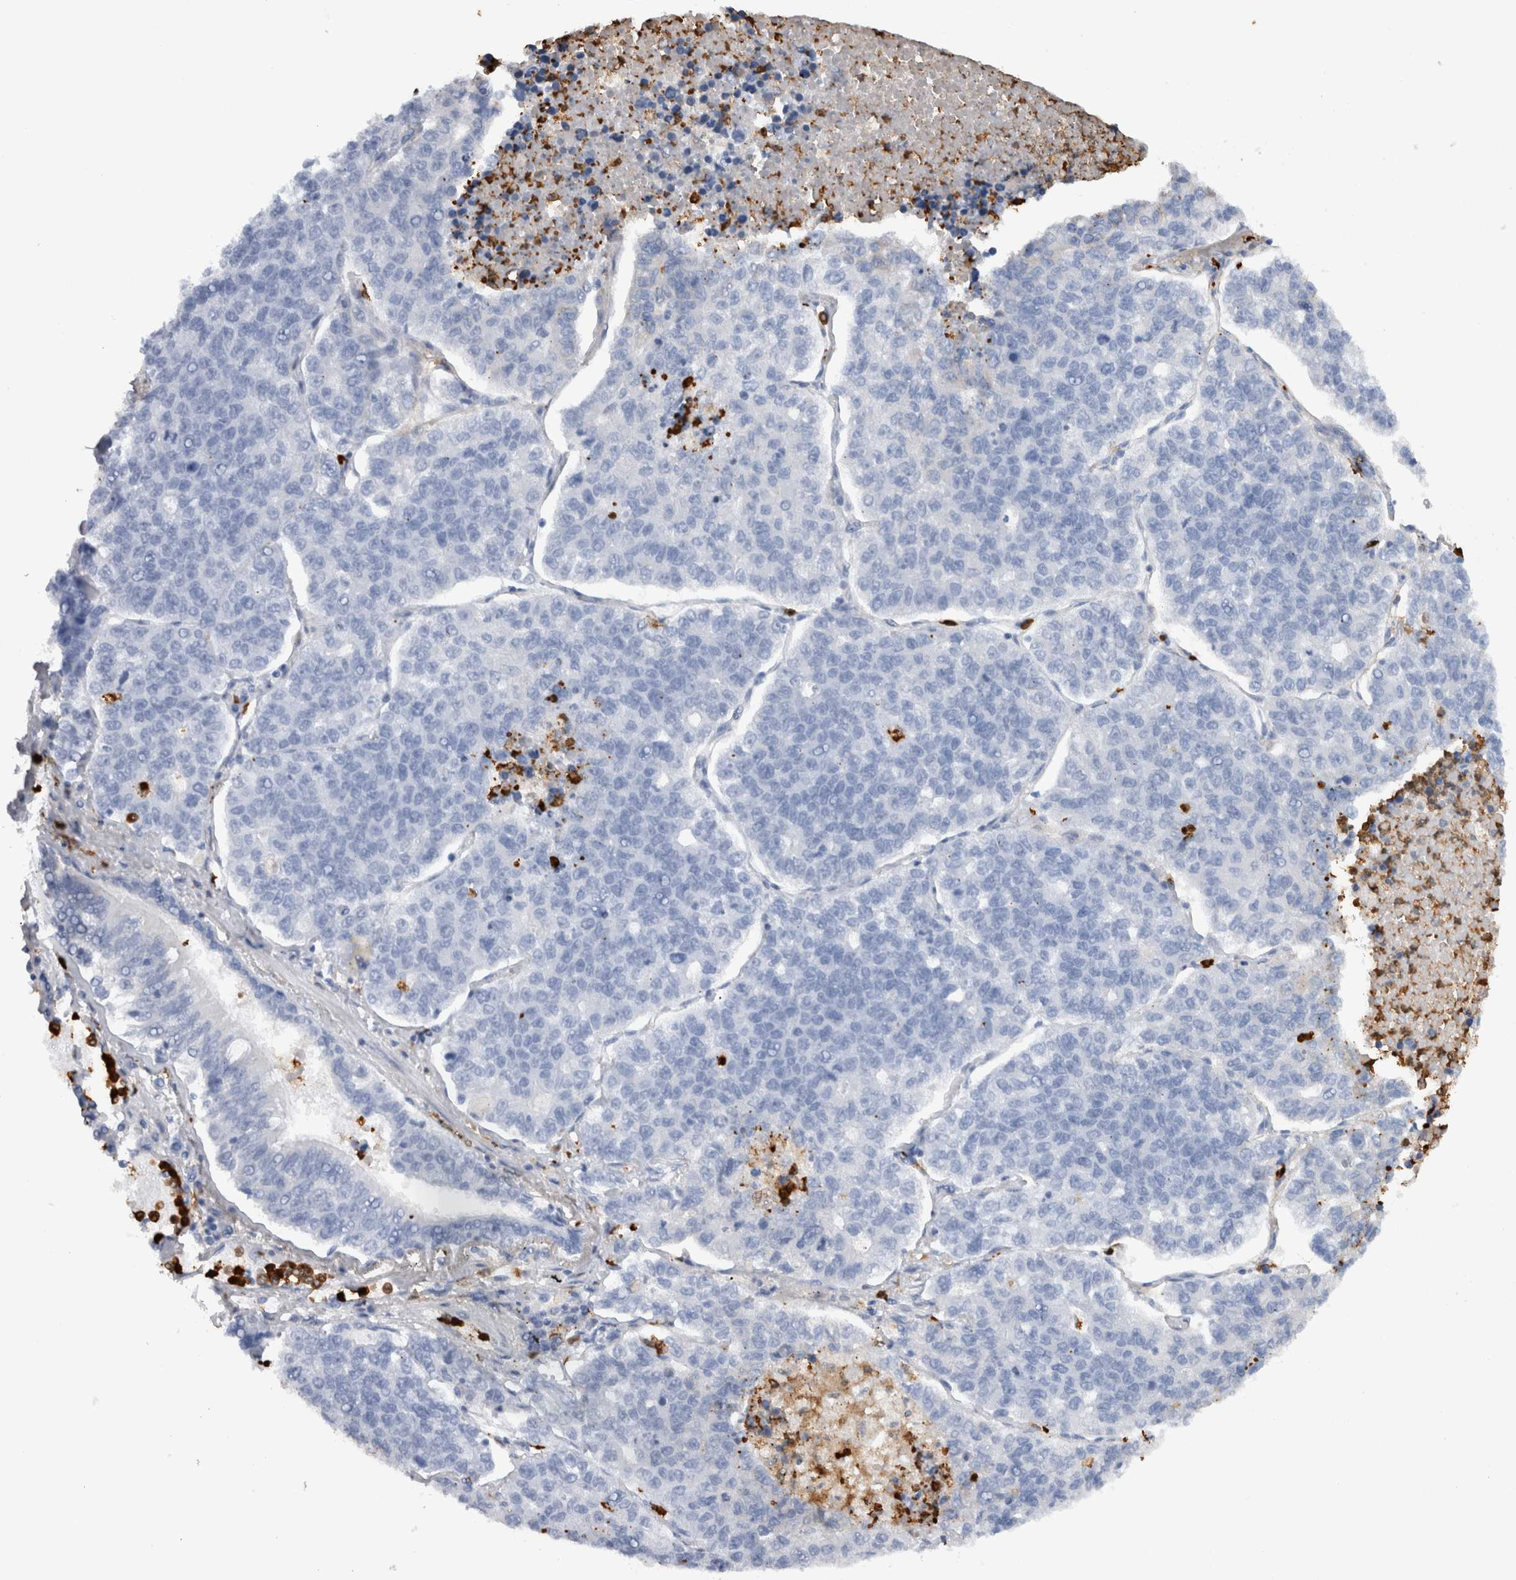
{"staining": {"intensity": "negative", "quantity": "none", "location": "none"}, "tissue": "lung cancer", "cell_type": "Tumor cells", "image_type": "cancer", "snomed": [{"axis": "morphology", "description": "Adenocarcinoma, NOS"}, {"axis": "topography", "description": "Lung"}], "caption": "A histopathology image of human lung cancer (adenocarcinoma) is negative for staining in tumor cells.", "gene": "S100A8", "patient": {"sex": "male", "age": 49}}